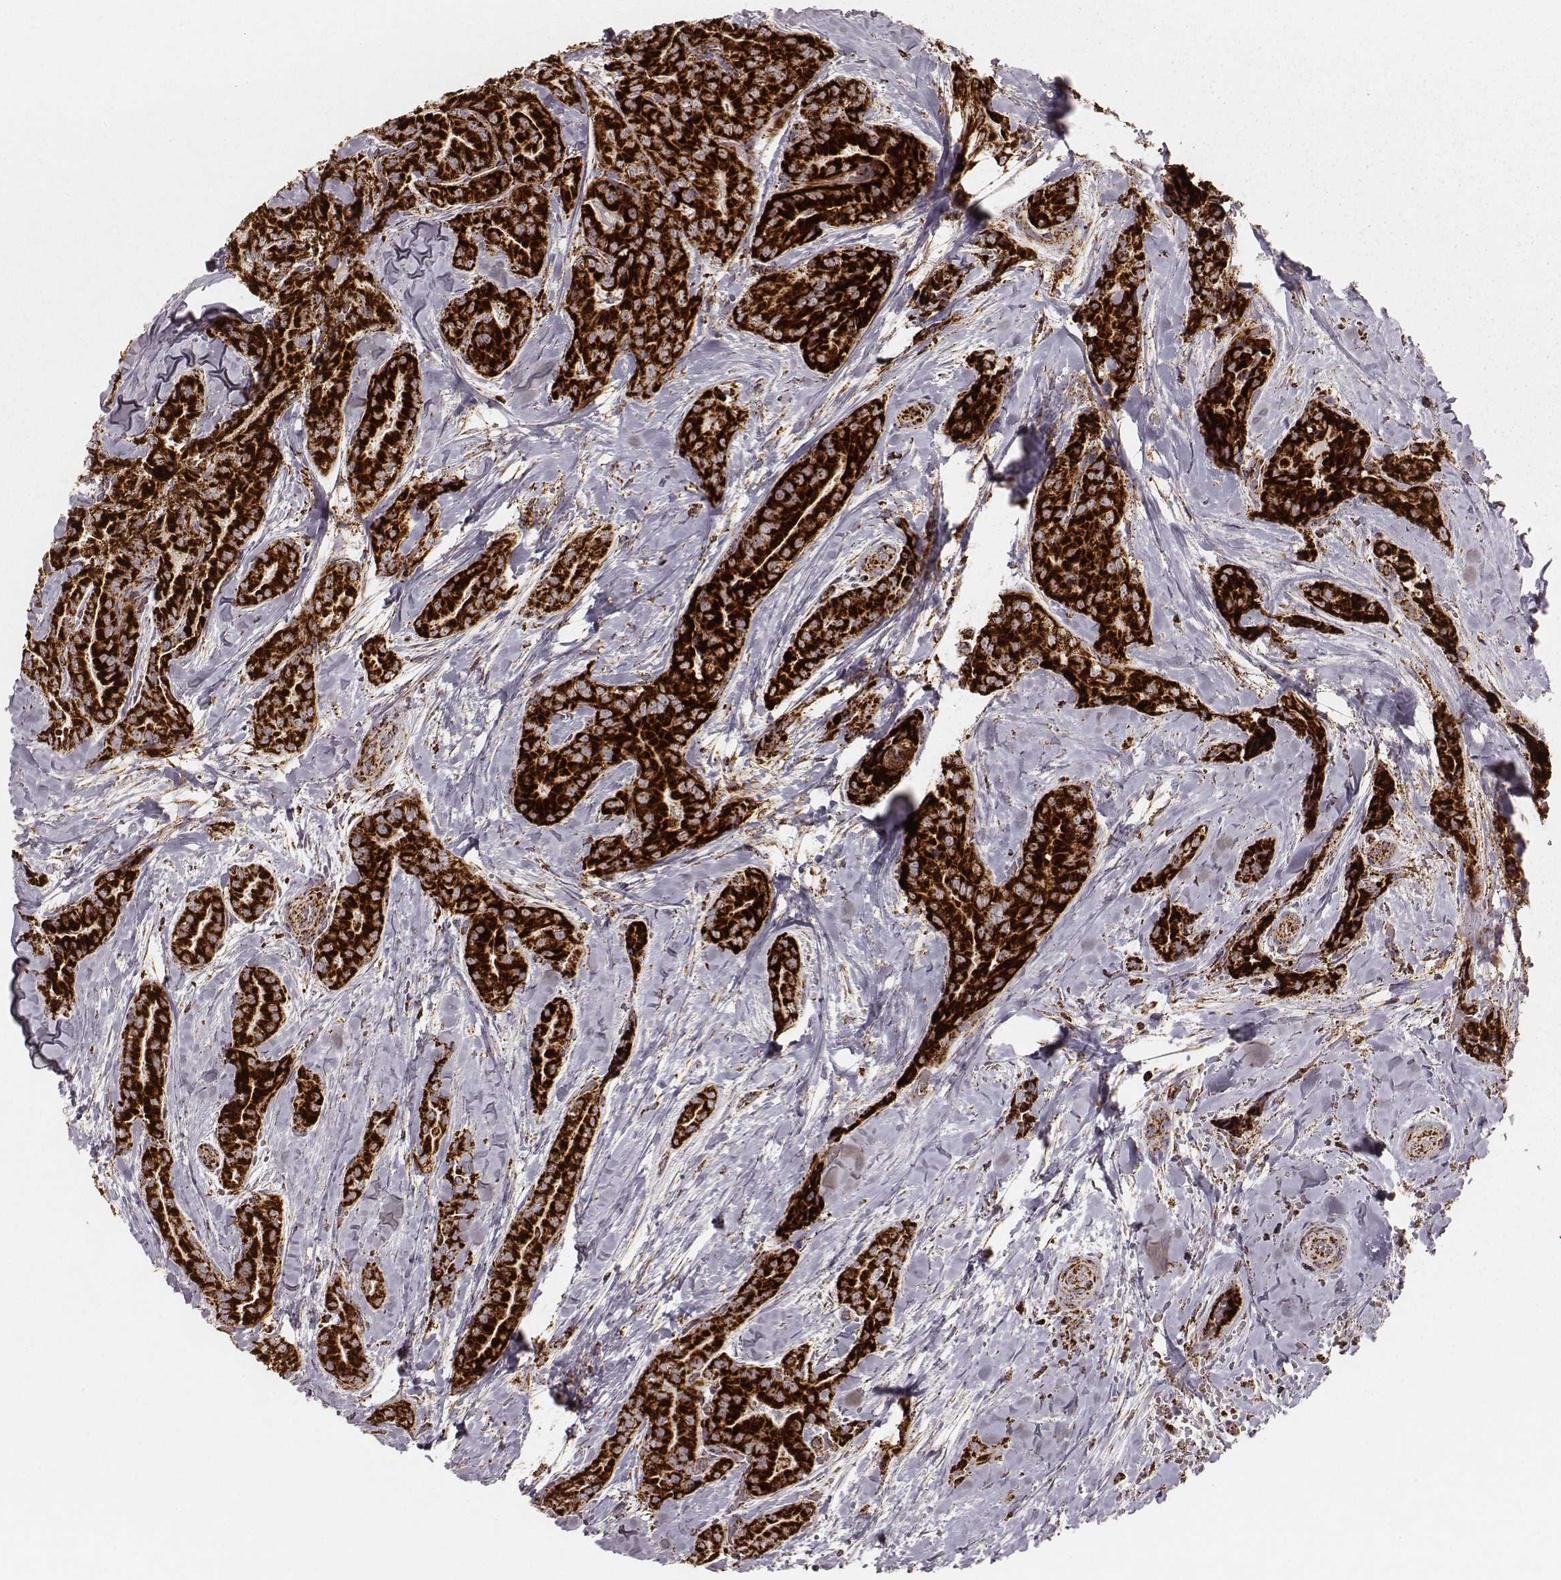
{"staining": {"intensity": "strong", "quantity": ">75%", "location": "cytoplasmic/membranous"}, "tissue": "thyroid cancer", "cell_type": "Tumor cells", "image_type": "cancer", "snomed": [{"axis": "morphology", "description": "Papillary adenocarcinoma, NOS"}, {"axis": "topography", "description": "Thyroid gland"}], "caption": "A brown stain shows strong cytoplasmic/membranous positivity of a protein in papillary adenocarcinoma (thyroid) tumor cells.", "gene": "CS", "patient": {"sex": "male", "age": 61}}